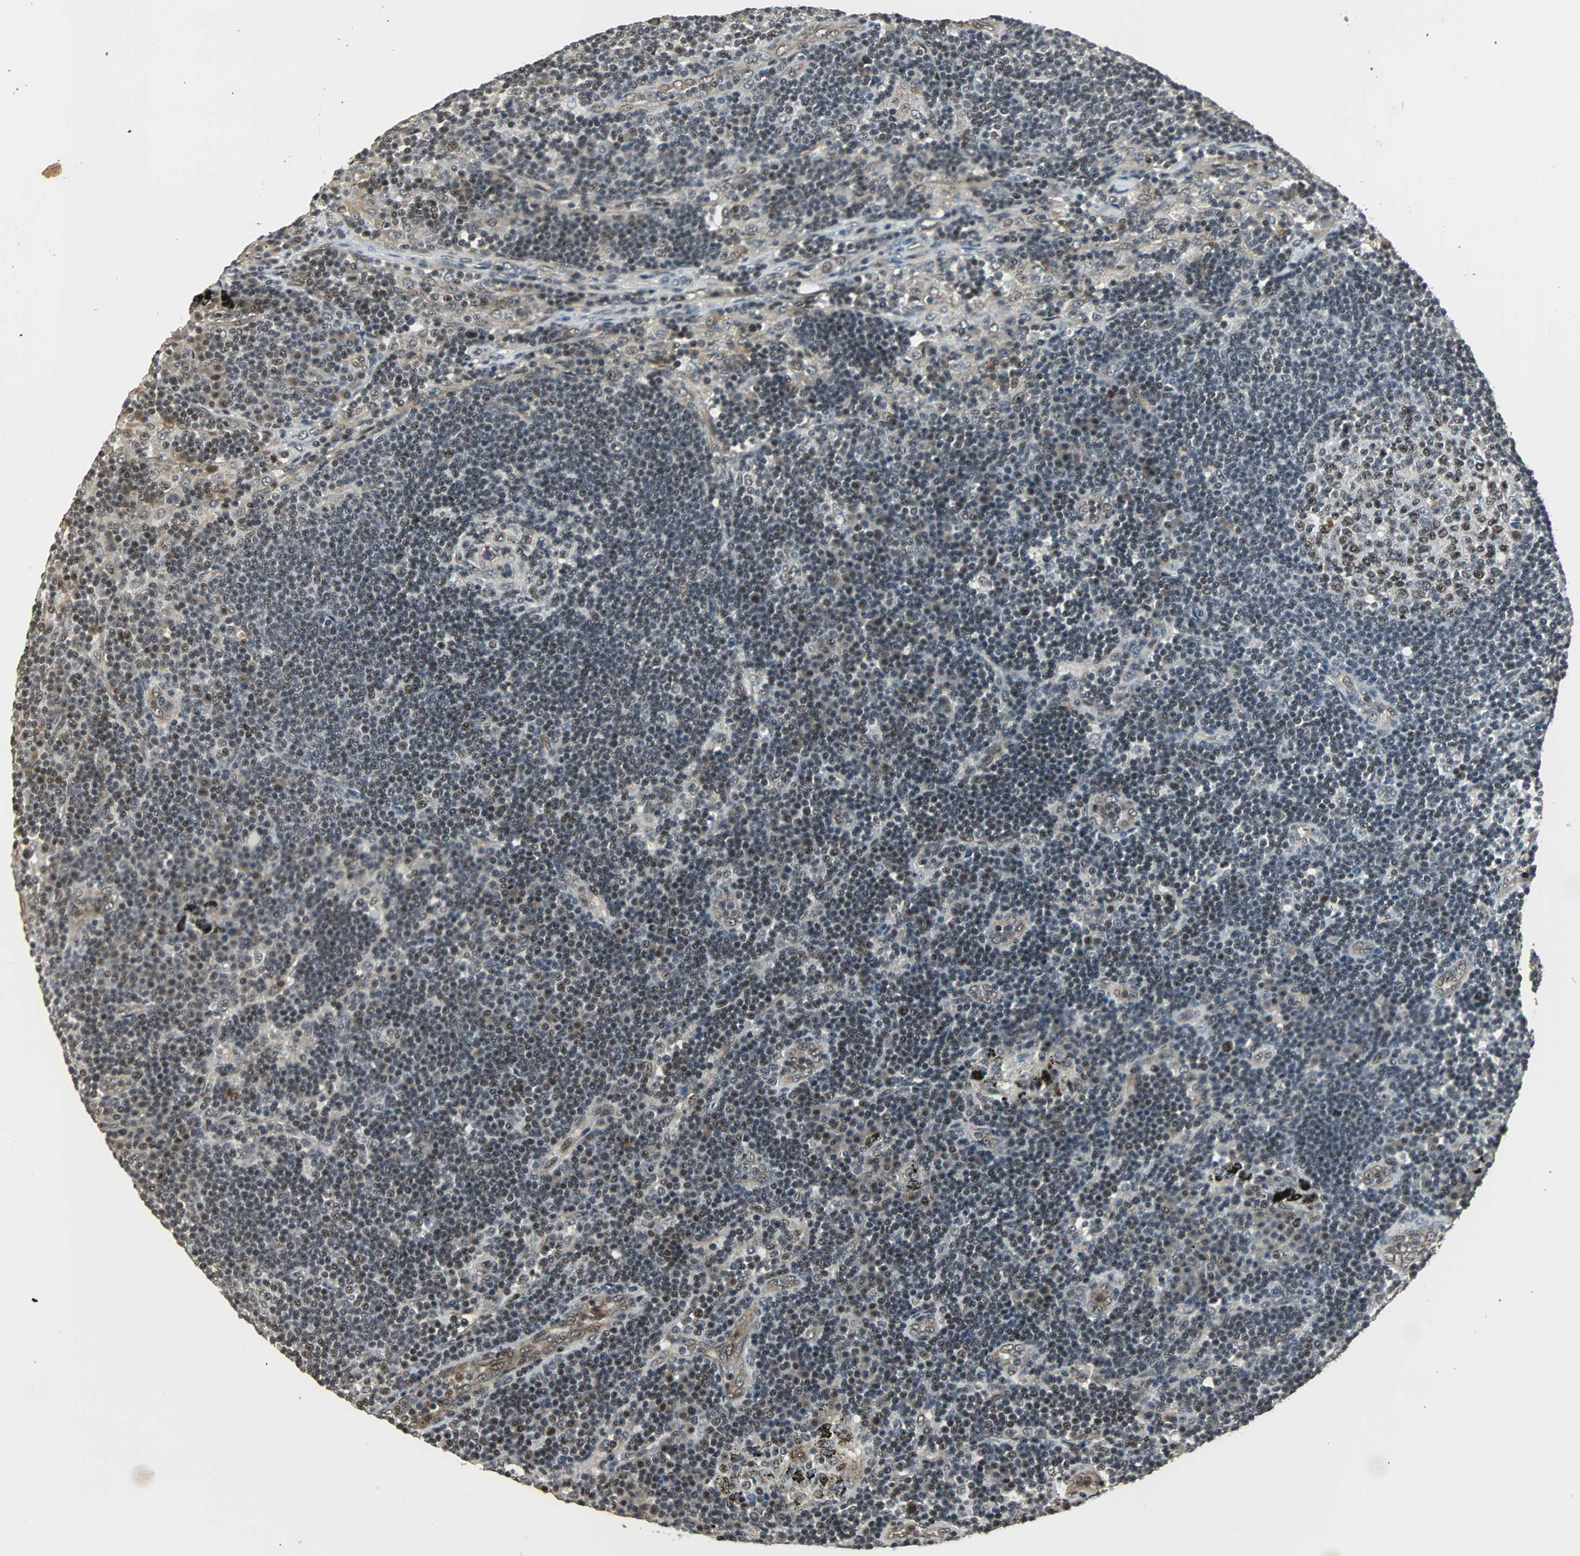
{"staining": {"intensity": "strong", "quantity": ">75%", "location": "nuclear"}, "tissue": "lymph node", "cell_type": "Germinal center cells", "image_type": "normal", "snomed": [{"axis": "morphology", "description": "Normal tissue, NOS"}, {"axis": "morphology", "description": "Squamous cell carcinoma, metastatic, NOS"}, {"axis": "topography", "description": "Lymph node"}], "caption": "Protein staining of benign lymph node reveals strong nuclear positivity in approximately >75% of germinal center cells.", "gene": "MED4", "patient": {"sex": "female", "age": 53}}